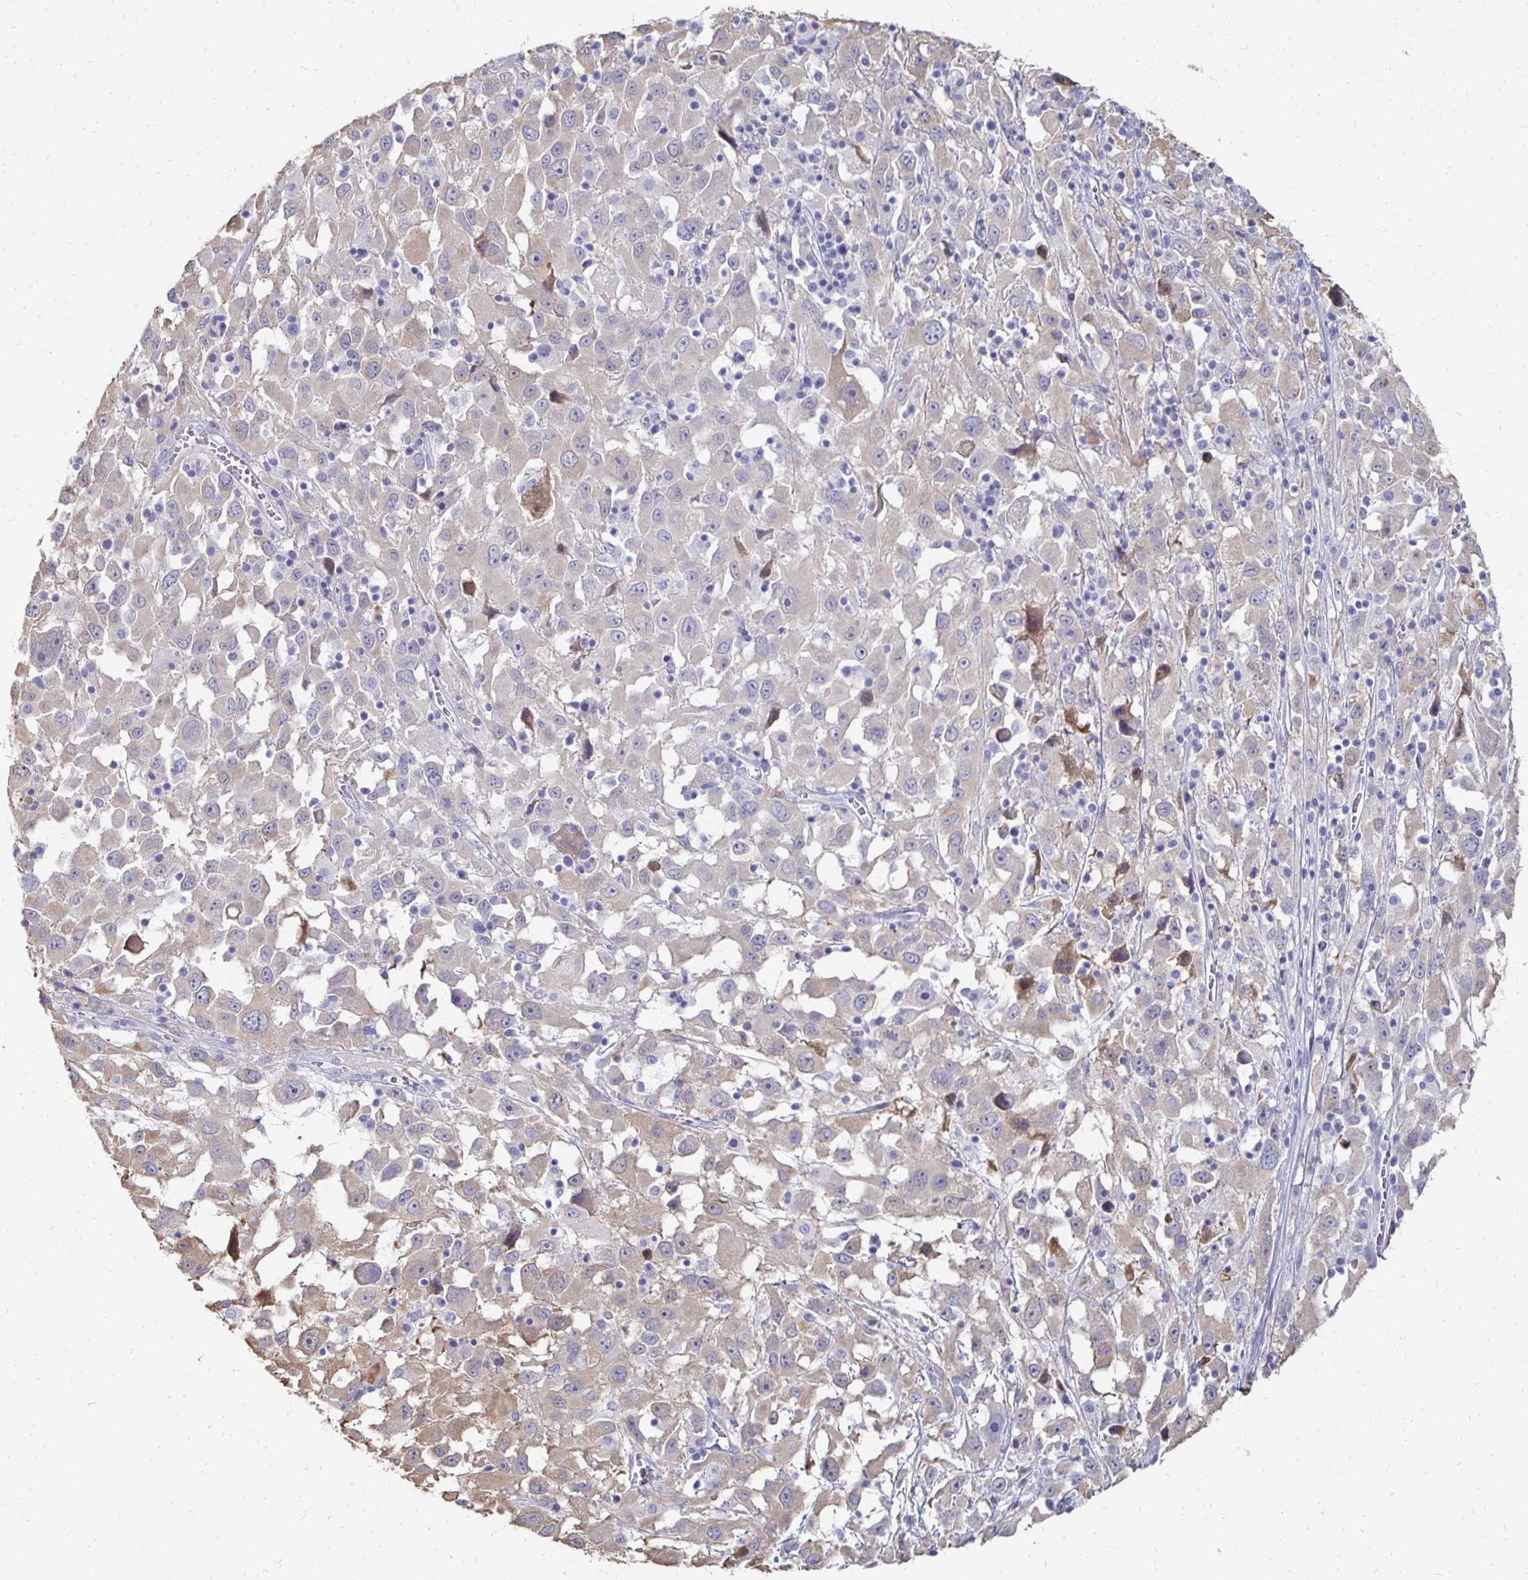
{"staining": {"intensity": "weak", "quantity": "<25%", "location": "cytoplasmic/membranous"}, "tissue": "melanoma", "cell_type": "Tumor cells", "image_type": "cancer", "snomed": [{"axis": "morphology", "description": "Malignant melanoma, Metastatic site"}, {"axis": "topography", "description": "Soft tissue"}], "caption": "This is an IHC micrograph of human melanoma. There is no positivity in tumor cells.", "gene": "SYCP3", "patient": {"sex": "male", "age": 50}}